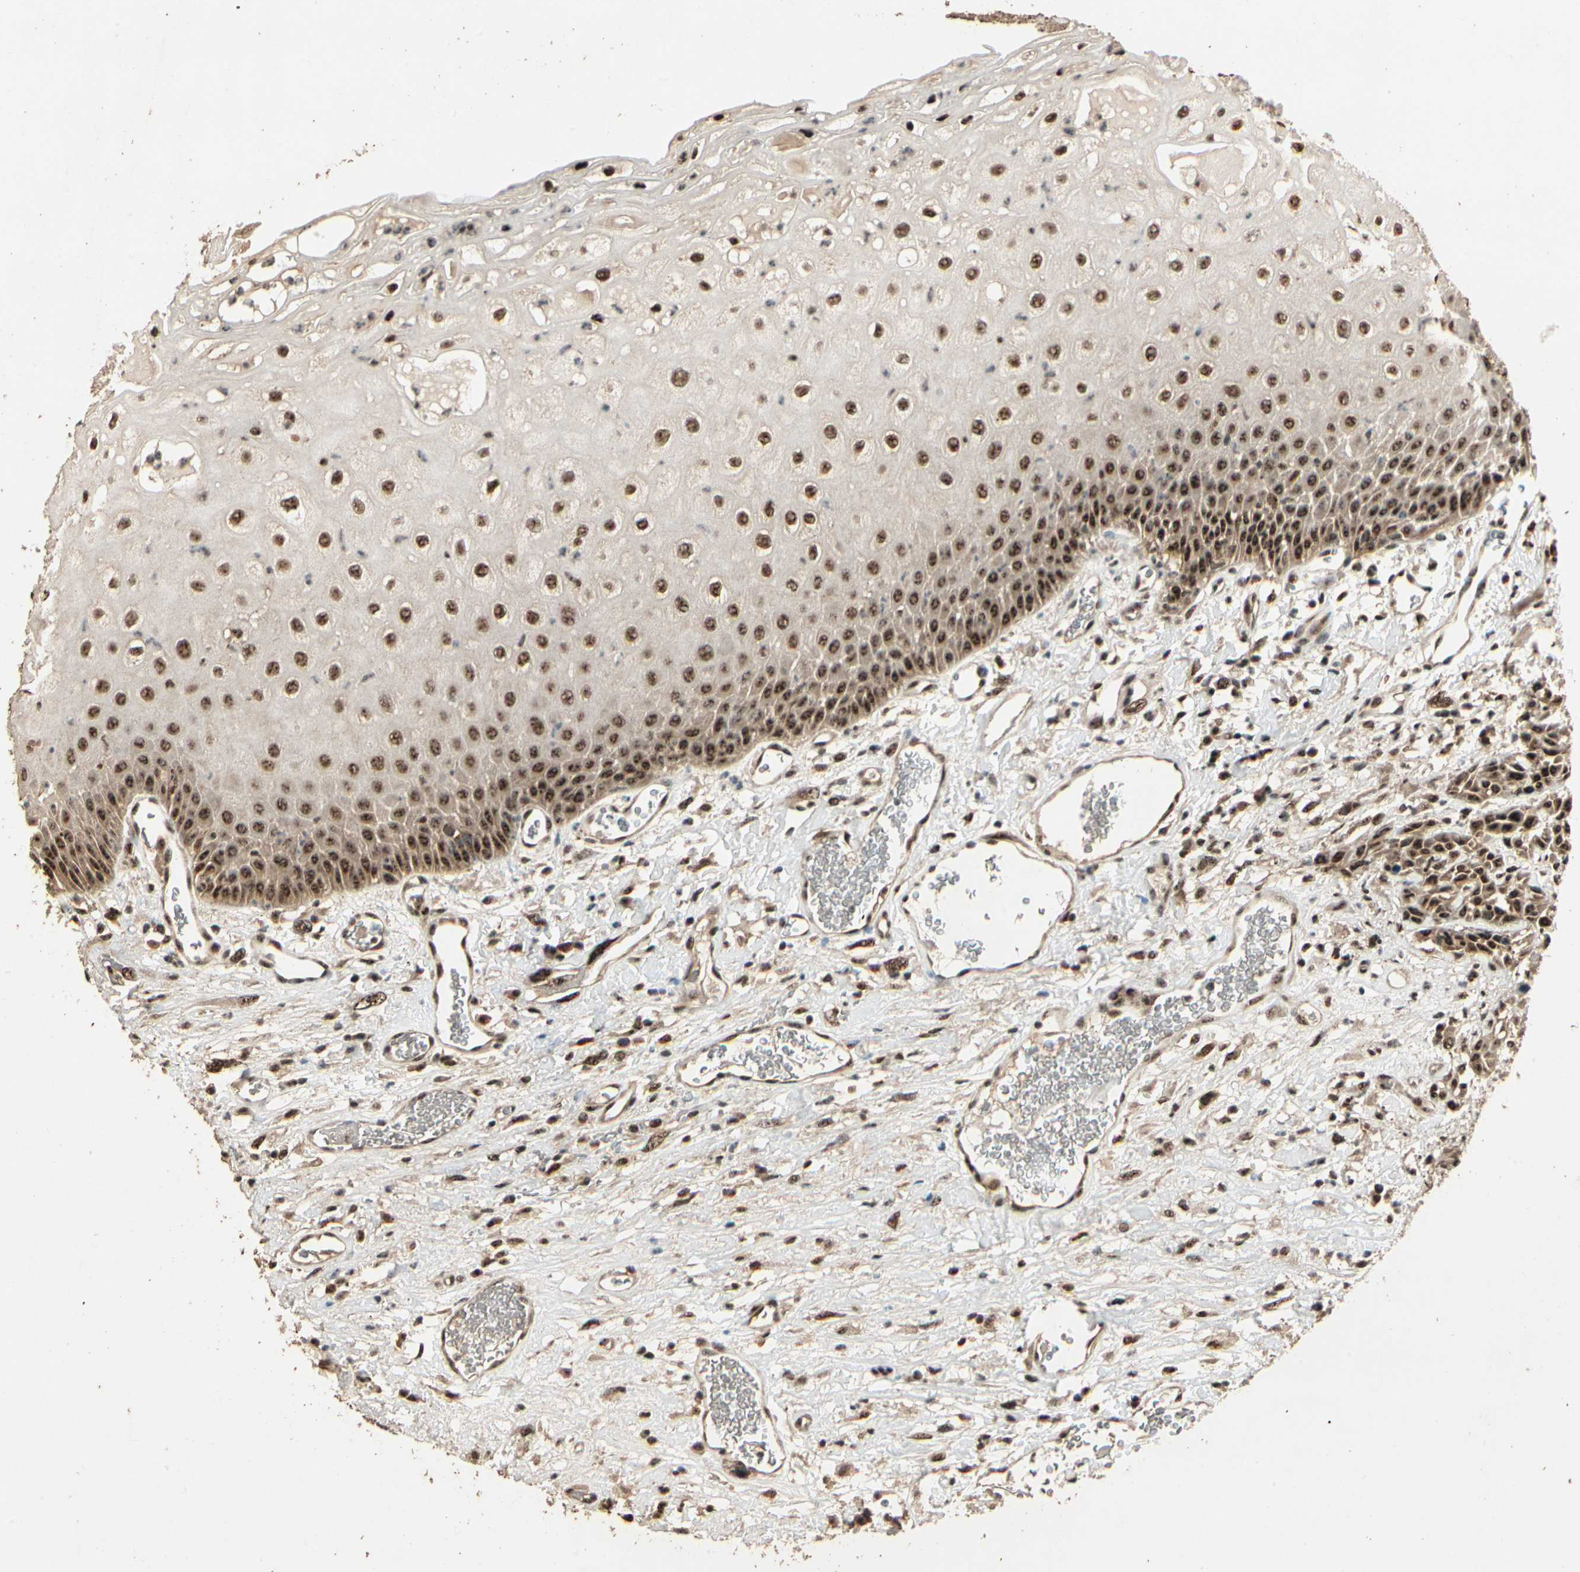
{"staining": {"intensity": "moderate", "quantity": ">75%", "location": "nuclear"}, "tissue": "head and neck cancer", "cell_type": "Tumor cells", "image_type": "cancer", "snomed": [{"axis": "morphology", "description": "Normal tissue, NOS"}, {"axis": "morphology", "description": "Squamous cell carcinoma, NOS"}, {"axis": "topography", "description": "Cartilage tissue"}, {"axis": "topography", "description": "Head-Neck"}], "caption": "A brown stain shows moderate nuclear expression of a protein in head and neck cancer tumor cells.", "gene": "RBM25", "patient": {"sex": "male", "age": 62}}